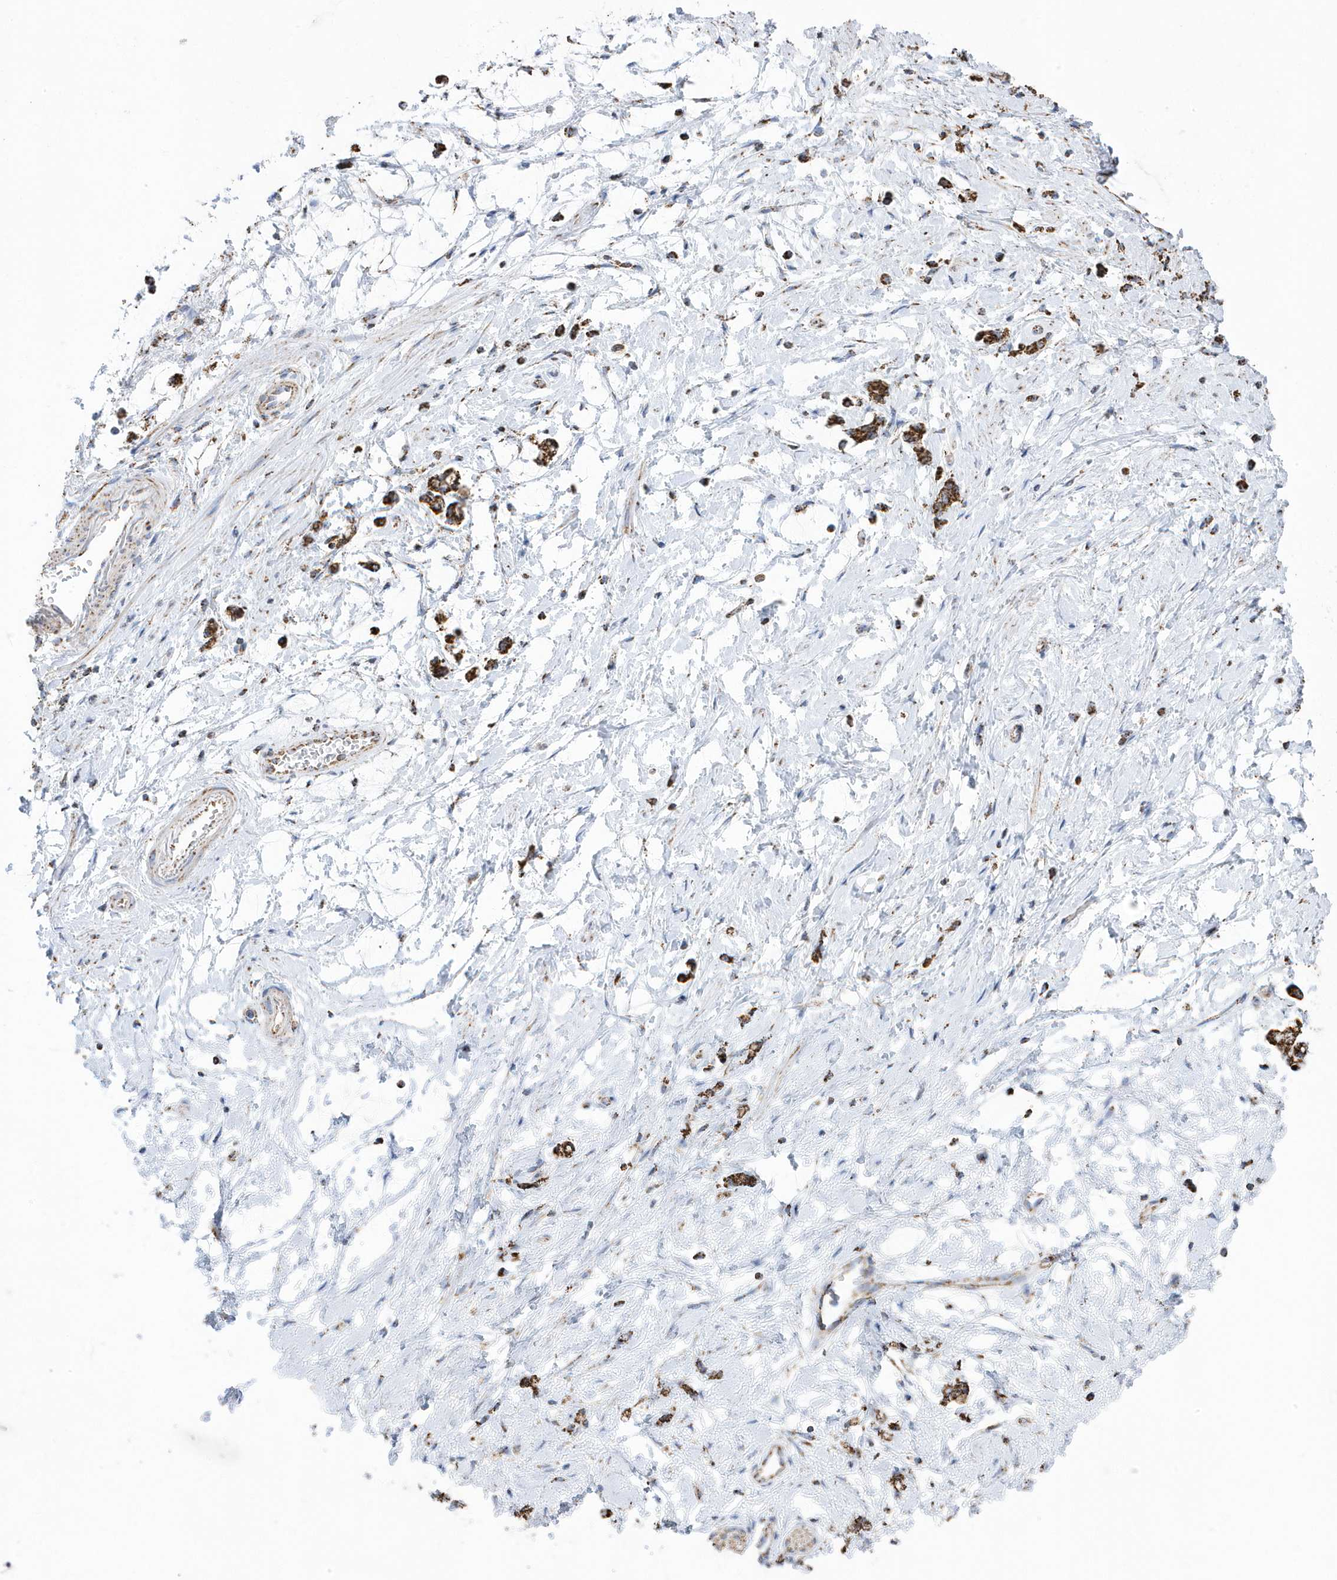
{"staining": {"intensity": "strong", "quantity": ">75%", "location": "cytoplasmic/membranous"}, "tissue": "stomach cancer", "cell_type": "Tumor cells", "image_type": "cancer", "snomed": [{"axis": "morphology", "description": "Adenocarcinoma, NOS"}, {"axis": "topography", "description": "Stomach"}], "caption": "Immunohistochemical staining of human stomach cancer displays strong cytoplasmic/membranous protein positivity in about >75% of tumor cells.", "gene": "GTPBP8", "patient": {"sex": "female", "age": 60}}